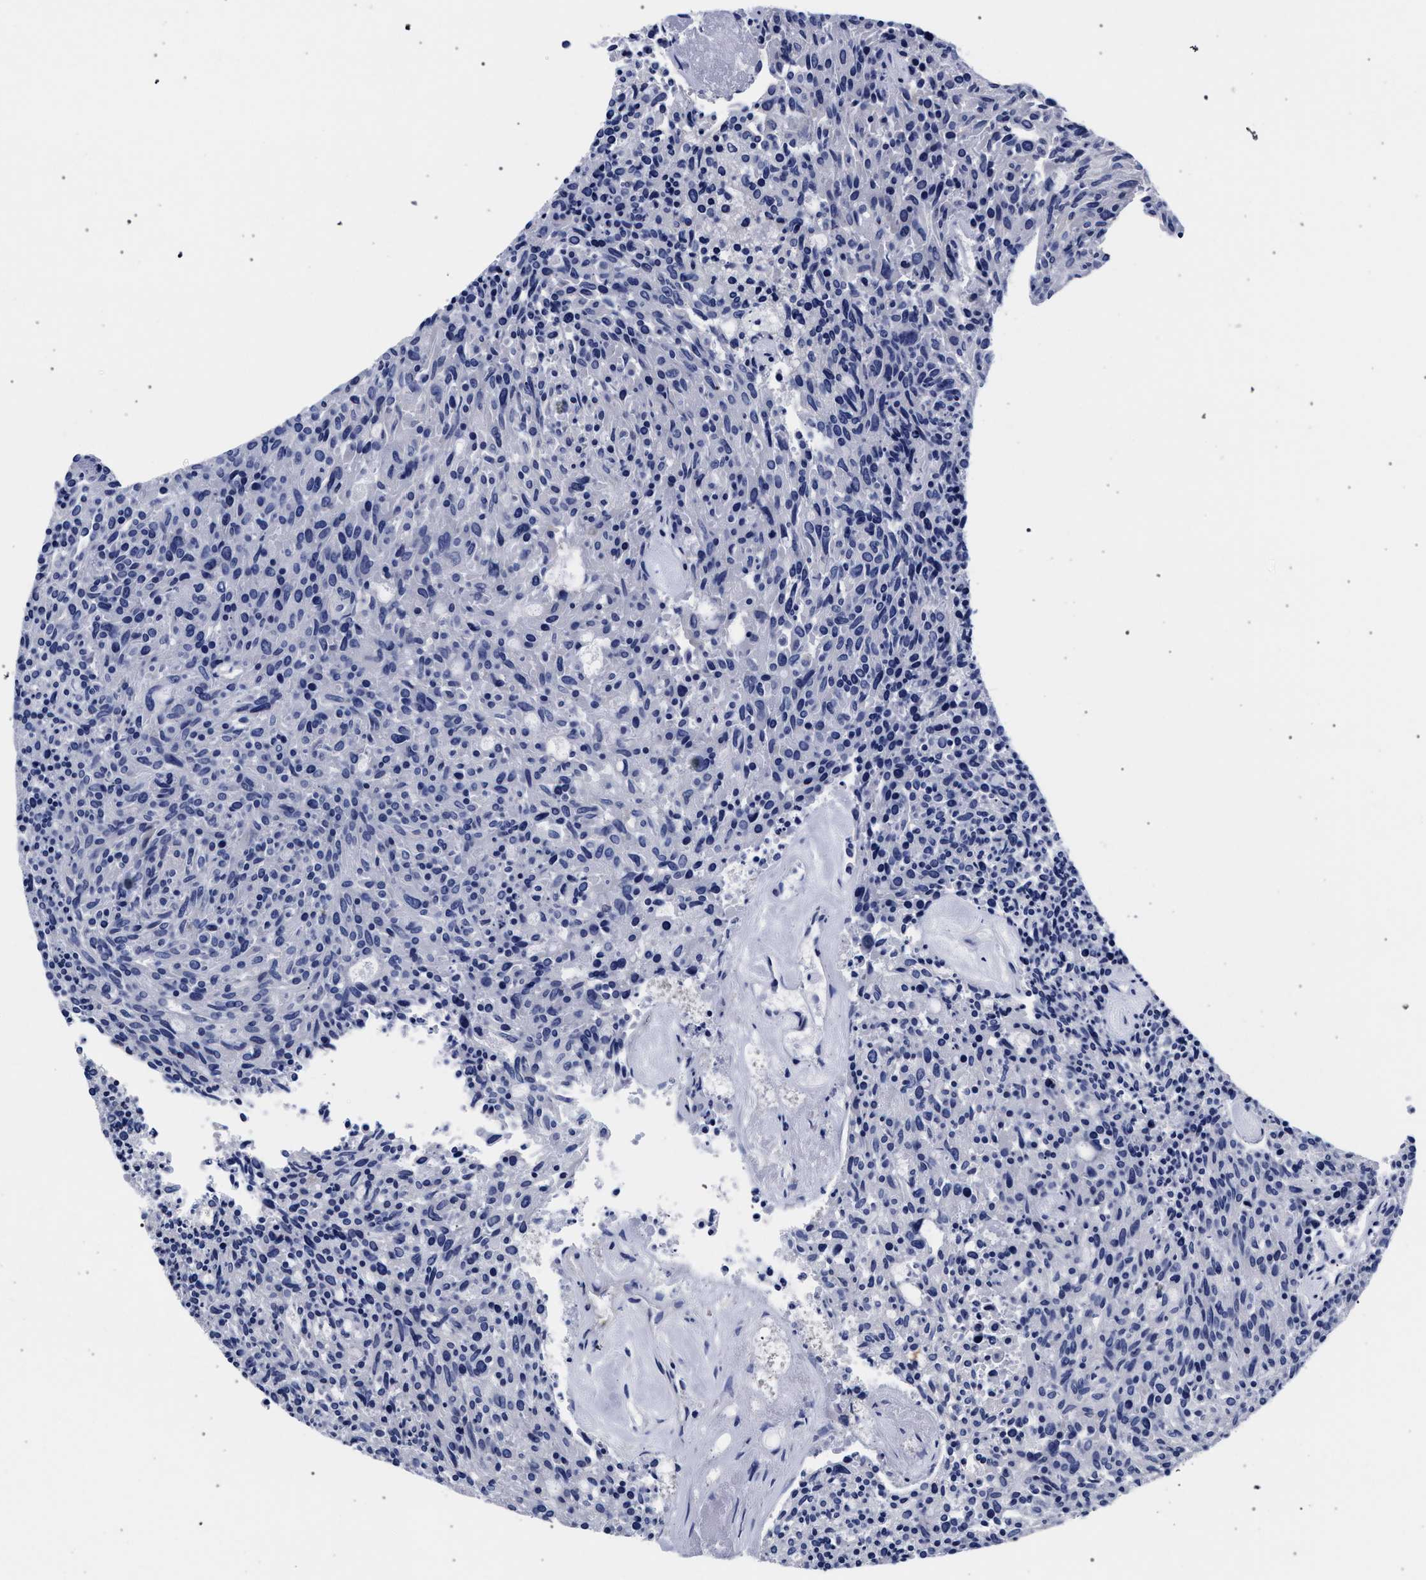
{"staining": {"intensity": "negative", "quantity": "none", "location": "none"}, "tissue": "carcinoid", "cell_type": "Tumor cells", "image_type": "cancer", "snomed": [{"axis": "morphology", "description": "Carcinoid, malignant, NOS"}, {"axis": "topography", "description": "Pancreas"}], "caption": "Tumor cells show no significant staining in carcinoid.", "gene": "AKAP4", "patient": {"sex": "female", "age": 54}}